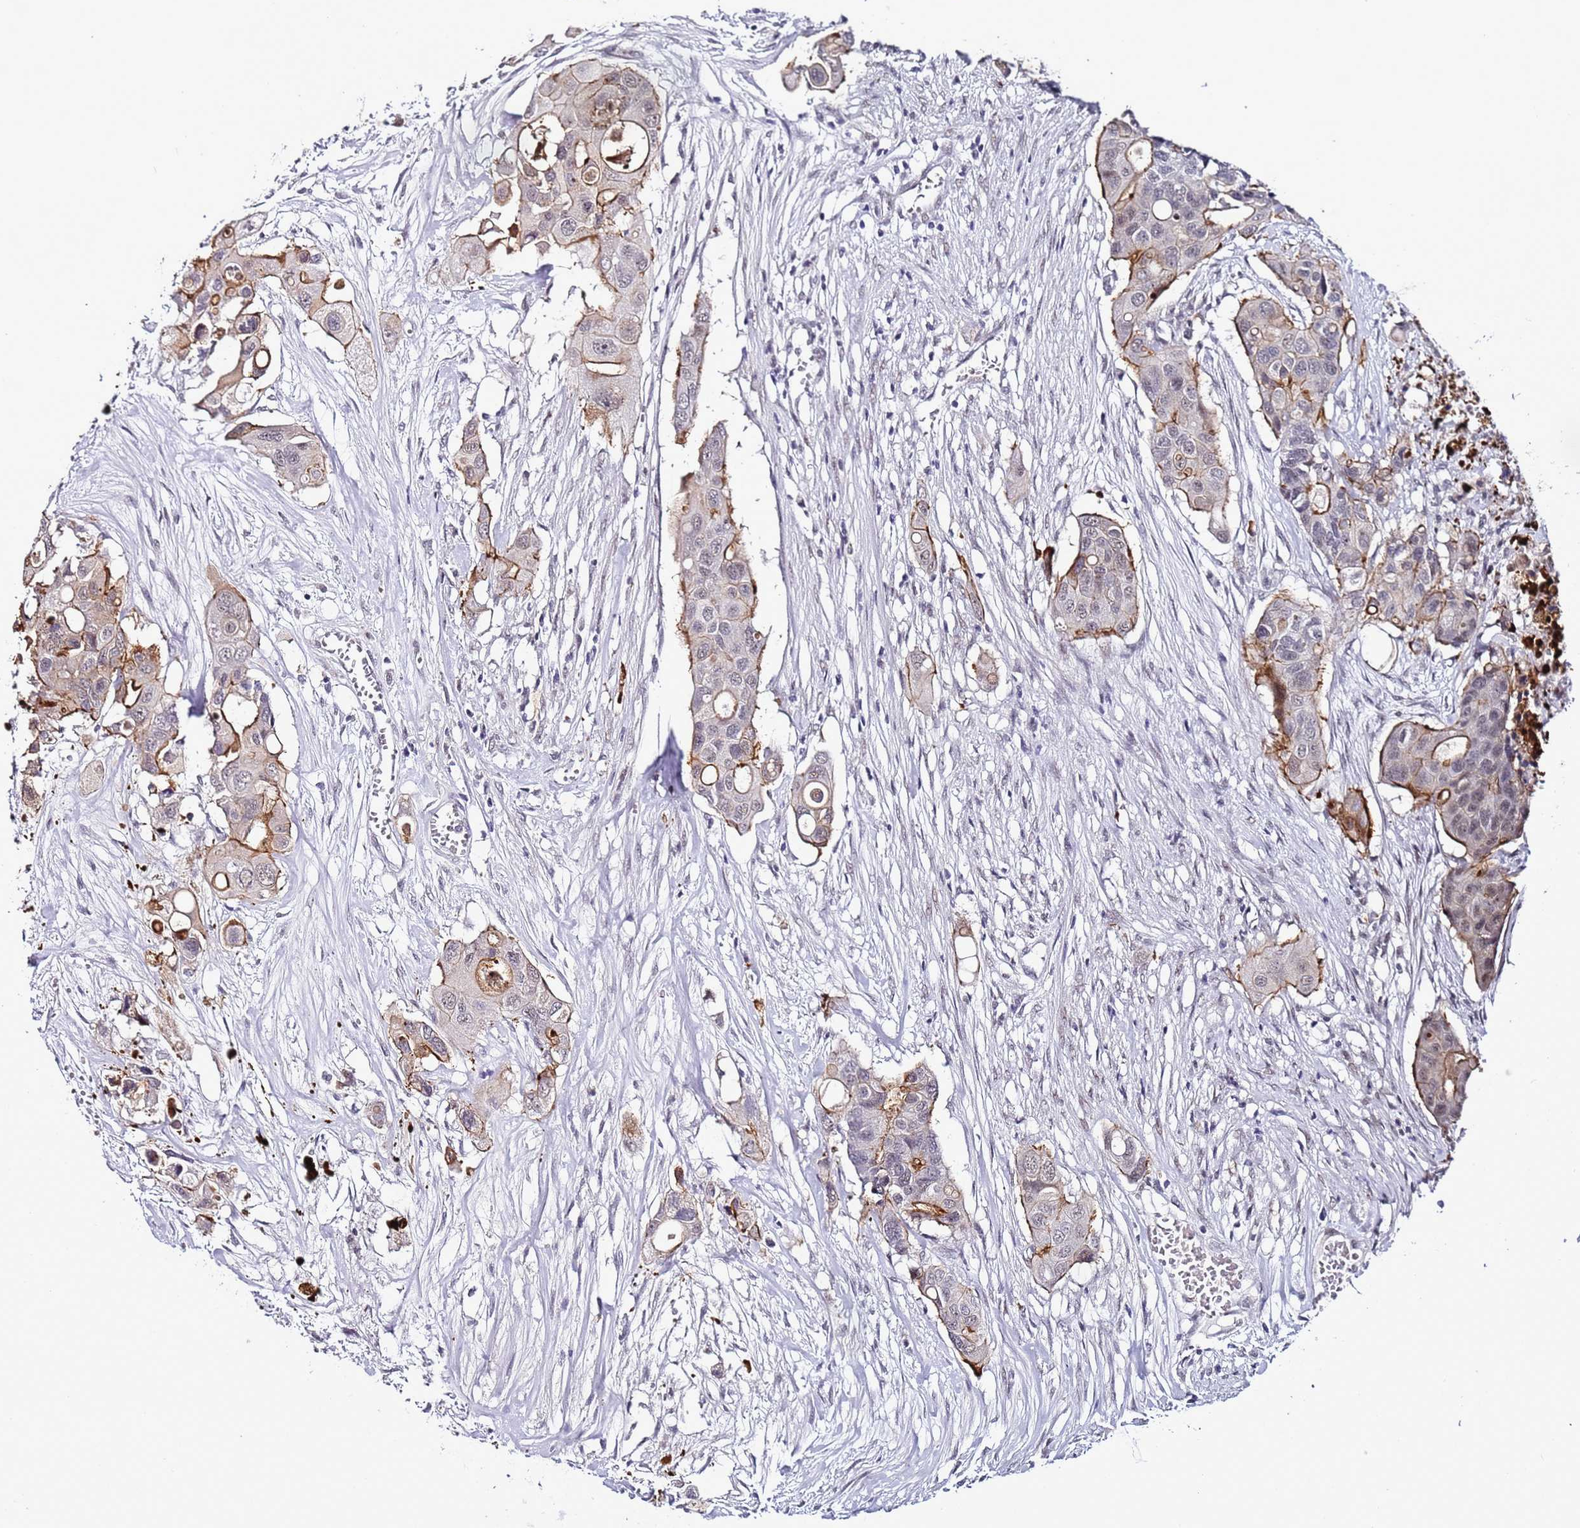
{"staining": {"intensity": "moderate", "quantity": "25%-75%", "location": "cytoplasmic/membranous"}, "tissue": "colorectal cancer", "cell_type": "Tumor cells", "image_type": "cancer", "snomed": [{"axis": "morphology", "description": "Adenocarcinoma, NOS"}, {"axis": "topography", "description": "Colon"}], "caption": "Human colorectal adenocarcinoma stained with a brown dye demonstrates moderate cytoplasmic/membranous positive staining in approximately 25%-75% of tumor cells.", "gene": "PSMA7", "patient": {"sex": "male", "age": 77}}